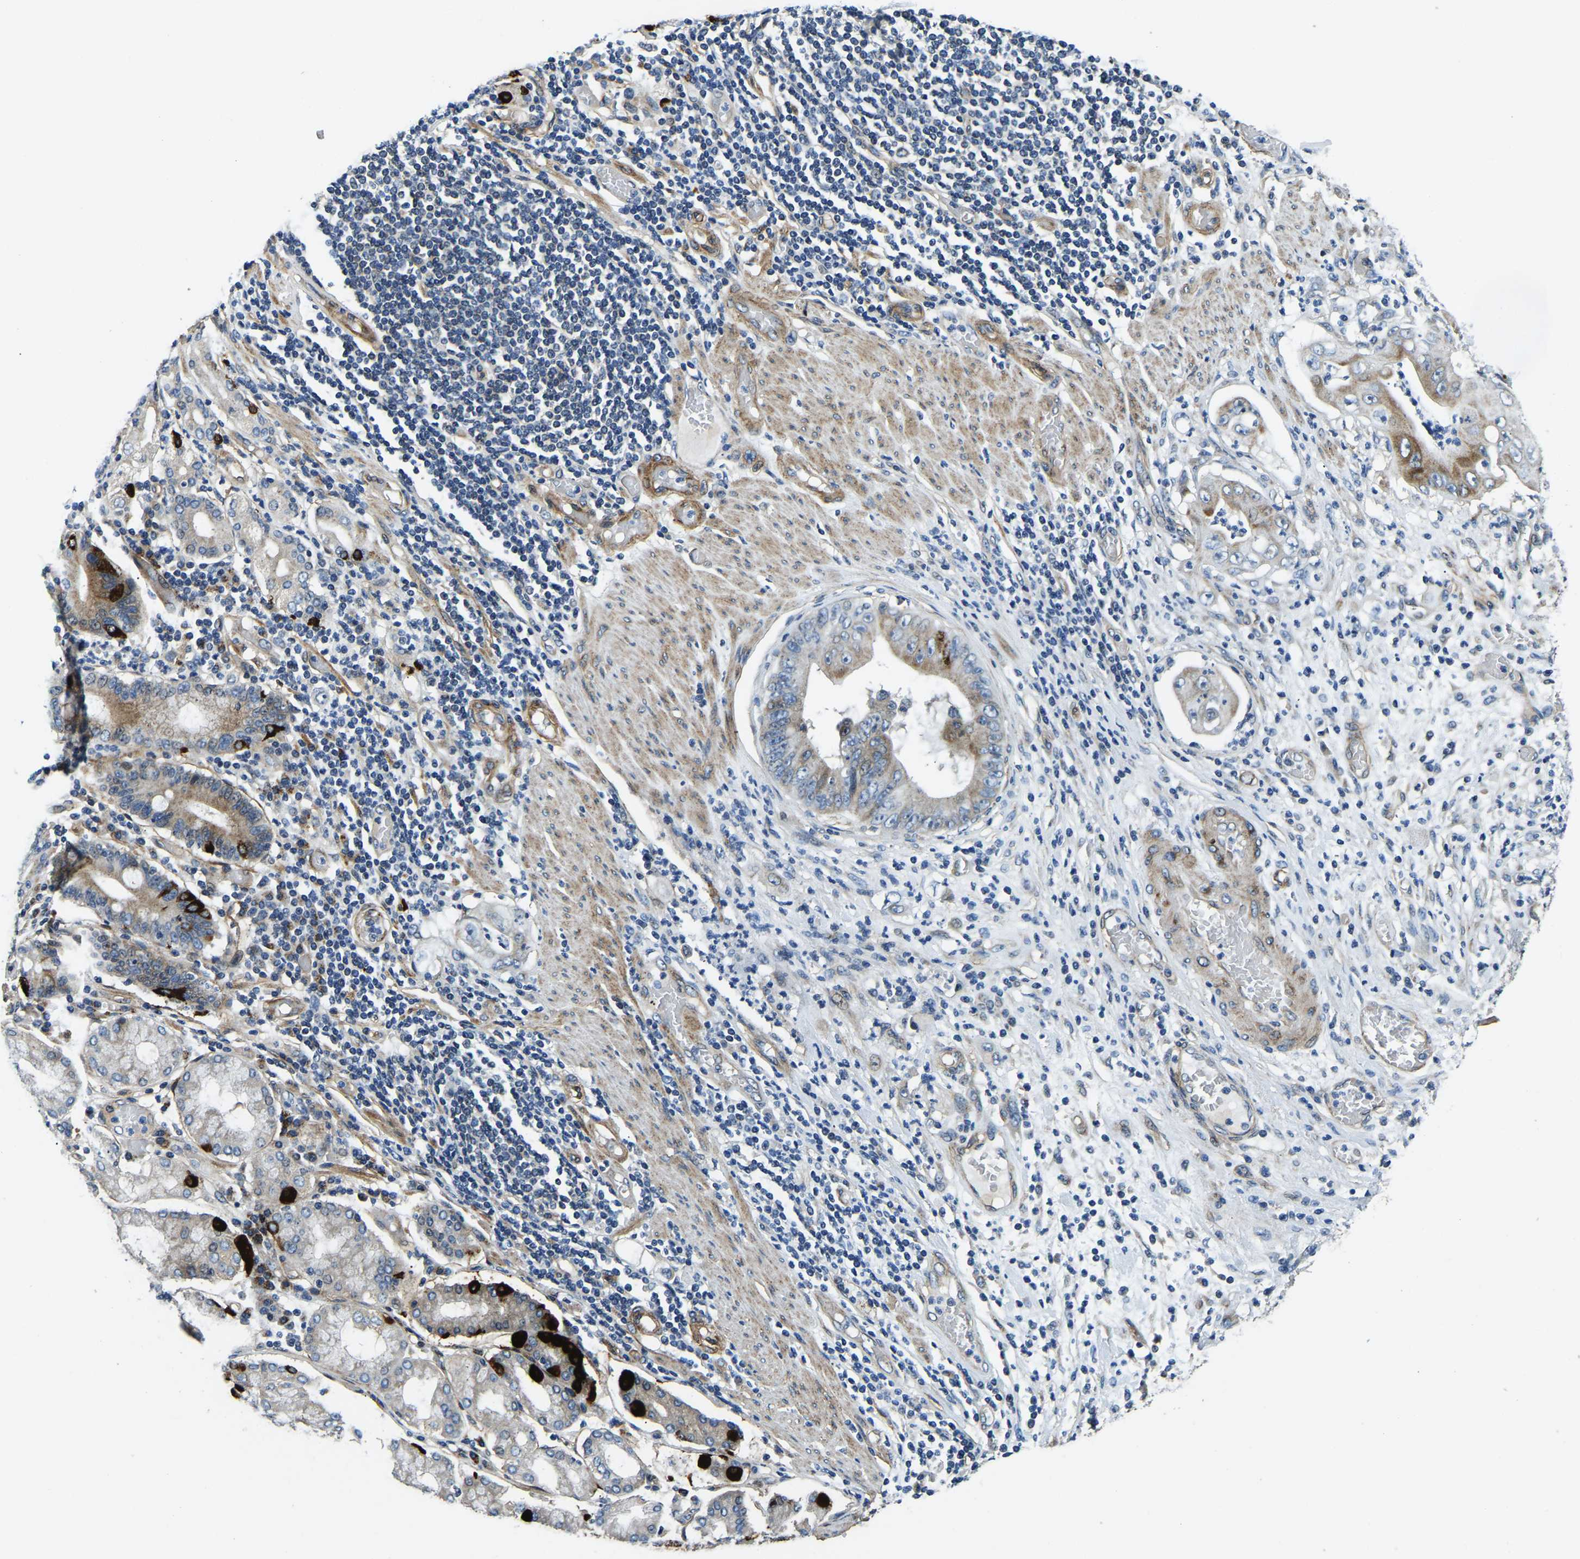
{"staining": {"intensity": "moderate", "quantity": ">75%", "location": "cytoplasmic/membranous"}, "tissue": "stomach cancer", "cell_type": "Tumor cells", "image_type": "cancer", "snomed": [{"axis": "morphology", "description": "Adenocarcinoma, NOS"}, {"axis": "topography", "description": "Stomach"}], "caption": "Immunohistochemistry (IHC) of human adenocarcinoma (stomach) shows medium levels of moderate cytoplasmic/membranous staining in approximately >75% of tumor cells.", "gene": "RNF39", "patient": {"sex": "female", "age": 73}}